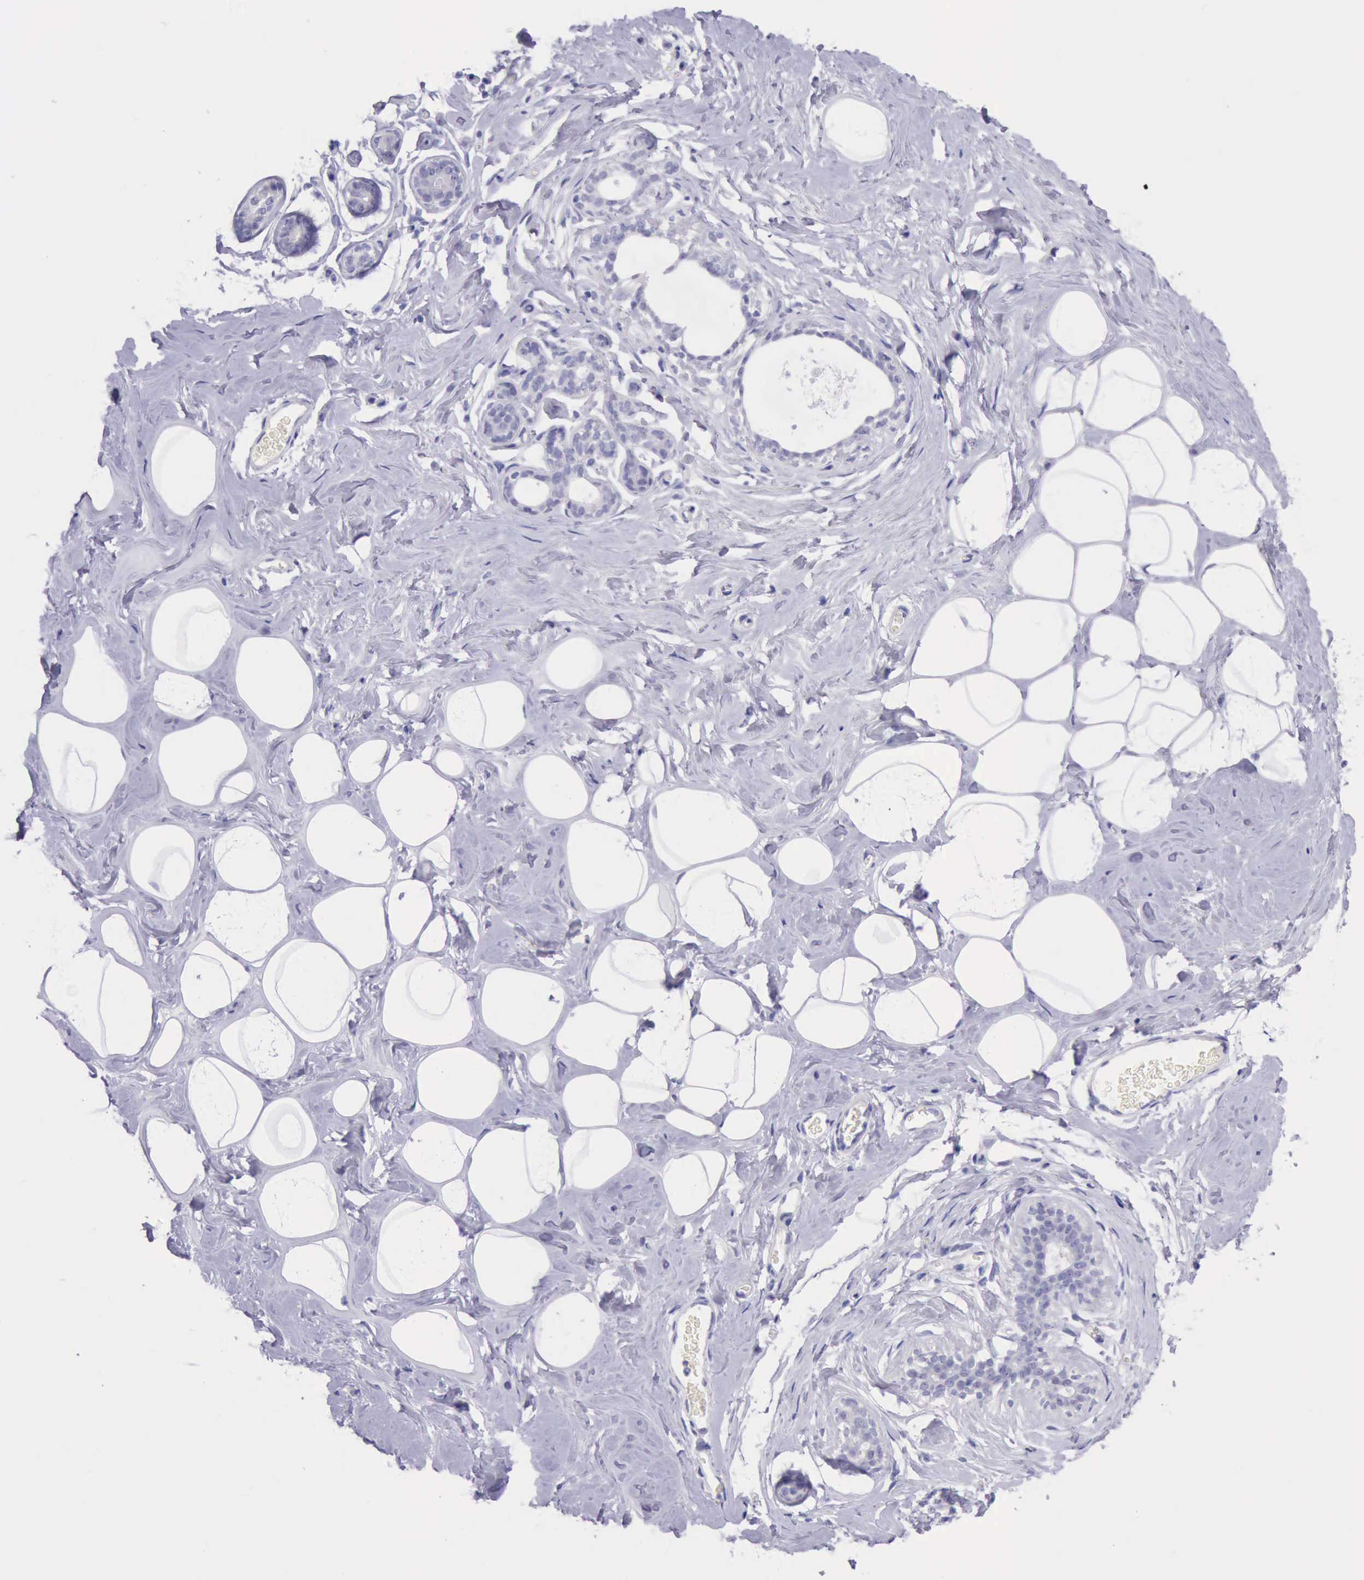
{"staining": {"intensity": "negative", "quantity": "none", "location": "none"}, "tissue": "breast", "cell_type": "Adipocytes", "image_type": "normal", "snomed": [{"axis": "morphology", "description": "Normal tissue, NOS"}, {"axis": "morphology", "description": "Fibrosis, NOS"}, {"axis": "topography", "description": "Breast"}], "caption": "Immunohistochemical staining of benign human breast reveals no significant positivity in adipocytes. The staining was performed using DAB (3,3'-diaminobenzidine) to visualize the protein expression in brown, while the nuclei were stained in blue with hematoxylin (Magnification: 20x).", "gene": "LRFN5", "patient": {"sex": "female", "age": 39}}